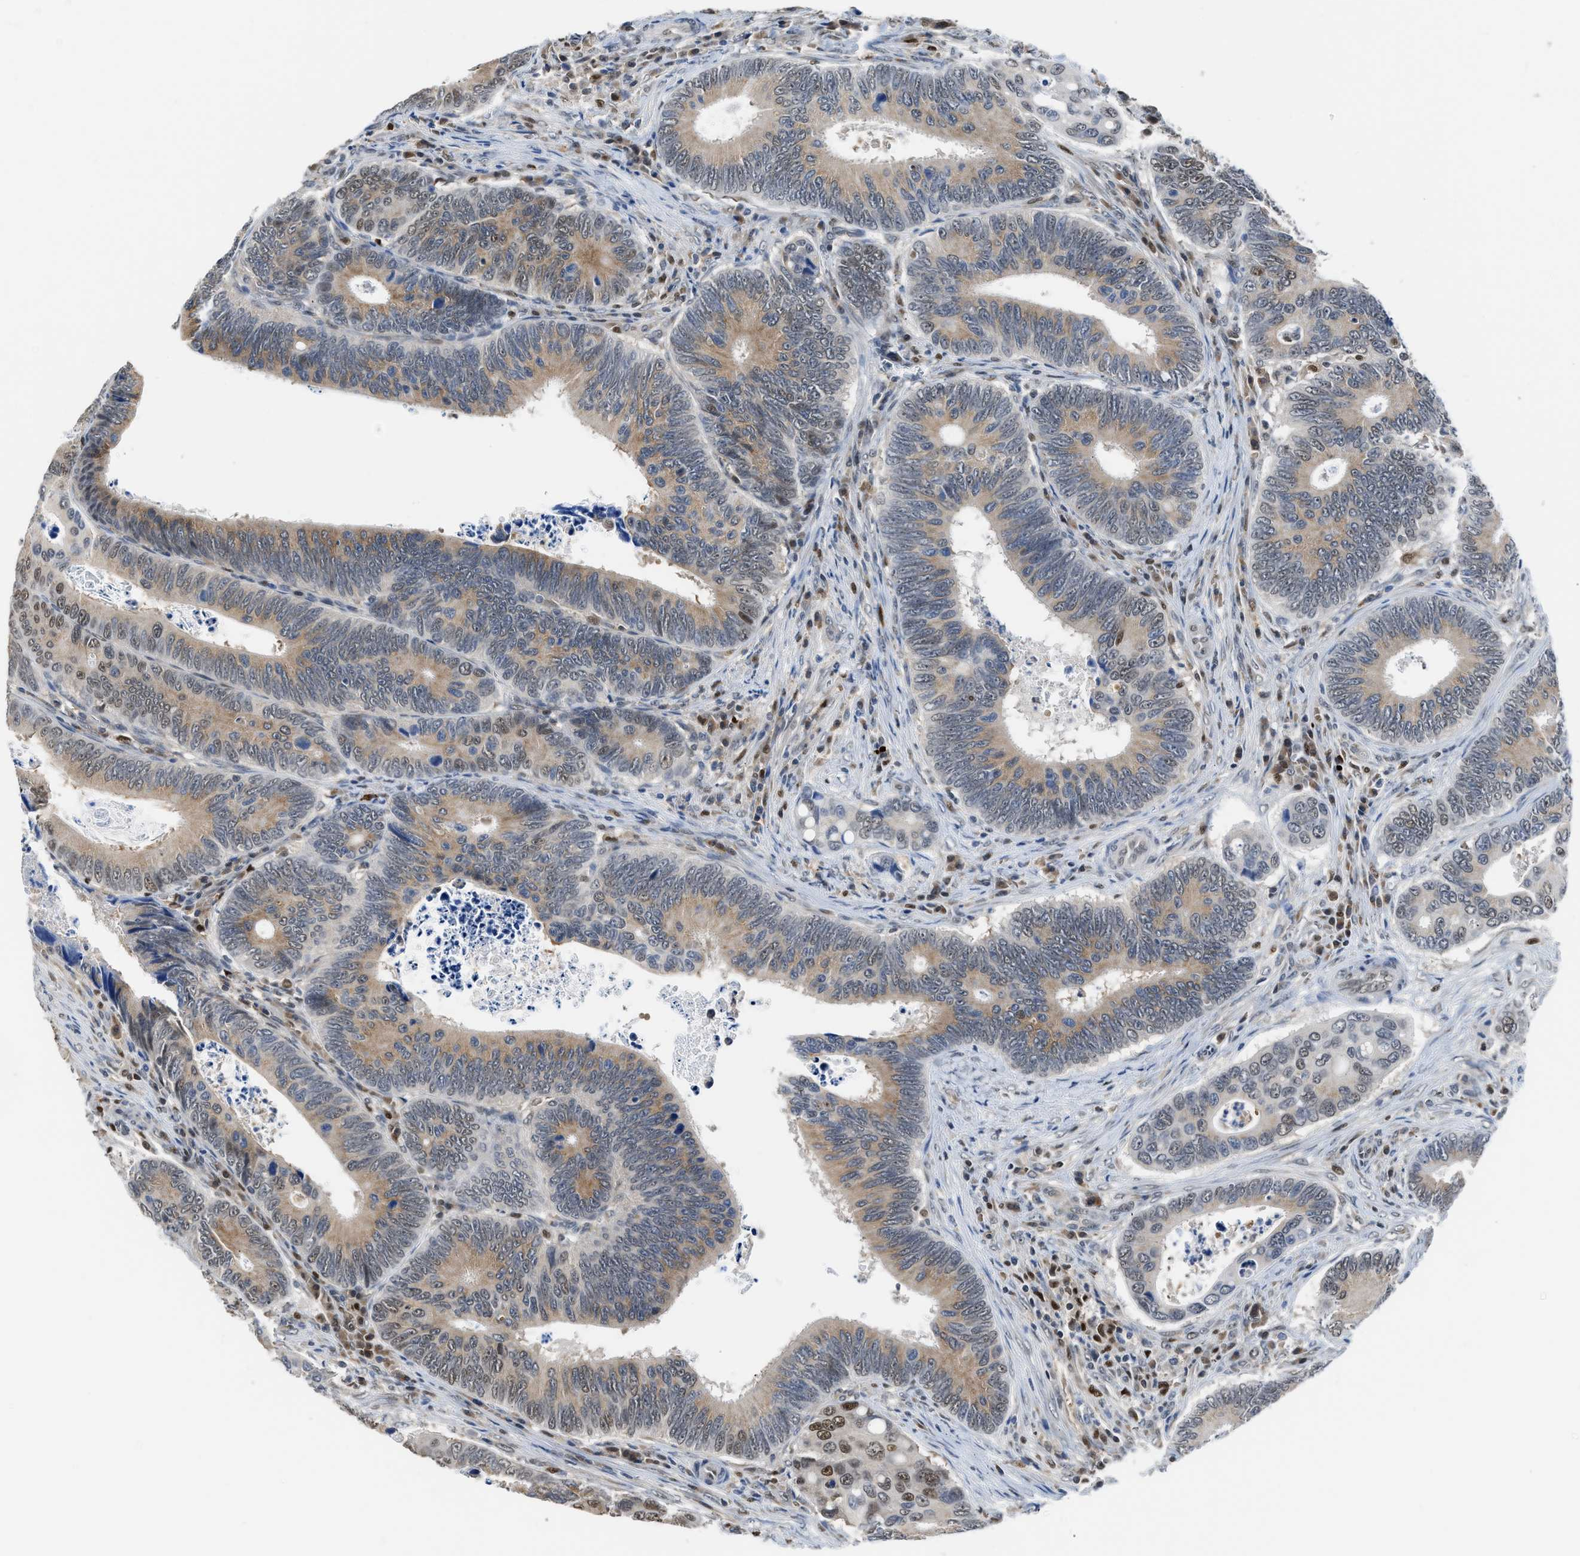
{"staining": {"intensity": "moderate", "quantity": "<25%", "location": "cytoplasmic/membranous,nuclear"}, "tissue": "colorectal cancer", "cell_type": "Tumor cells", "image_type": "cancer", "snomed": [{"axis": "morphology", "description": "Inflammation, NOS"}, {"axis": "morphology", "description": "Adenocarcinoma, NOS"}, {"axis": "topography", "description": "Colon"}], "caption": "Colorectal adenocarcinoma stained for a protein shows moderate cytoplasmic/membranous and nuclear positivity in tumor cells.", "gene": "ALX1", "patient": {"sex": "male", "age": 72}}